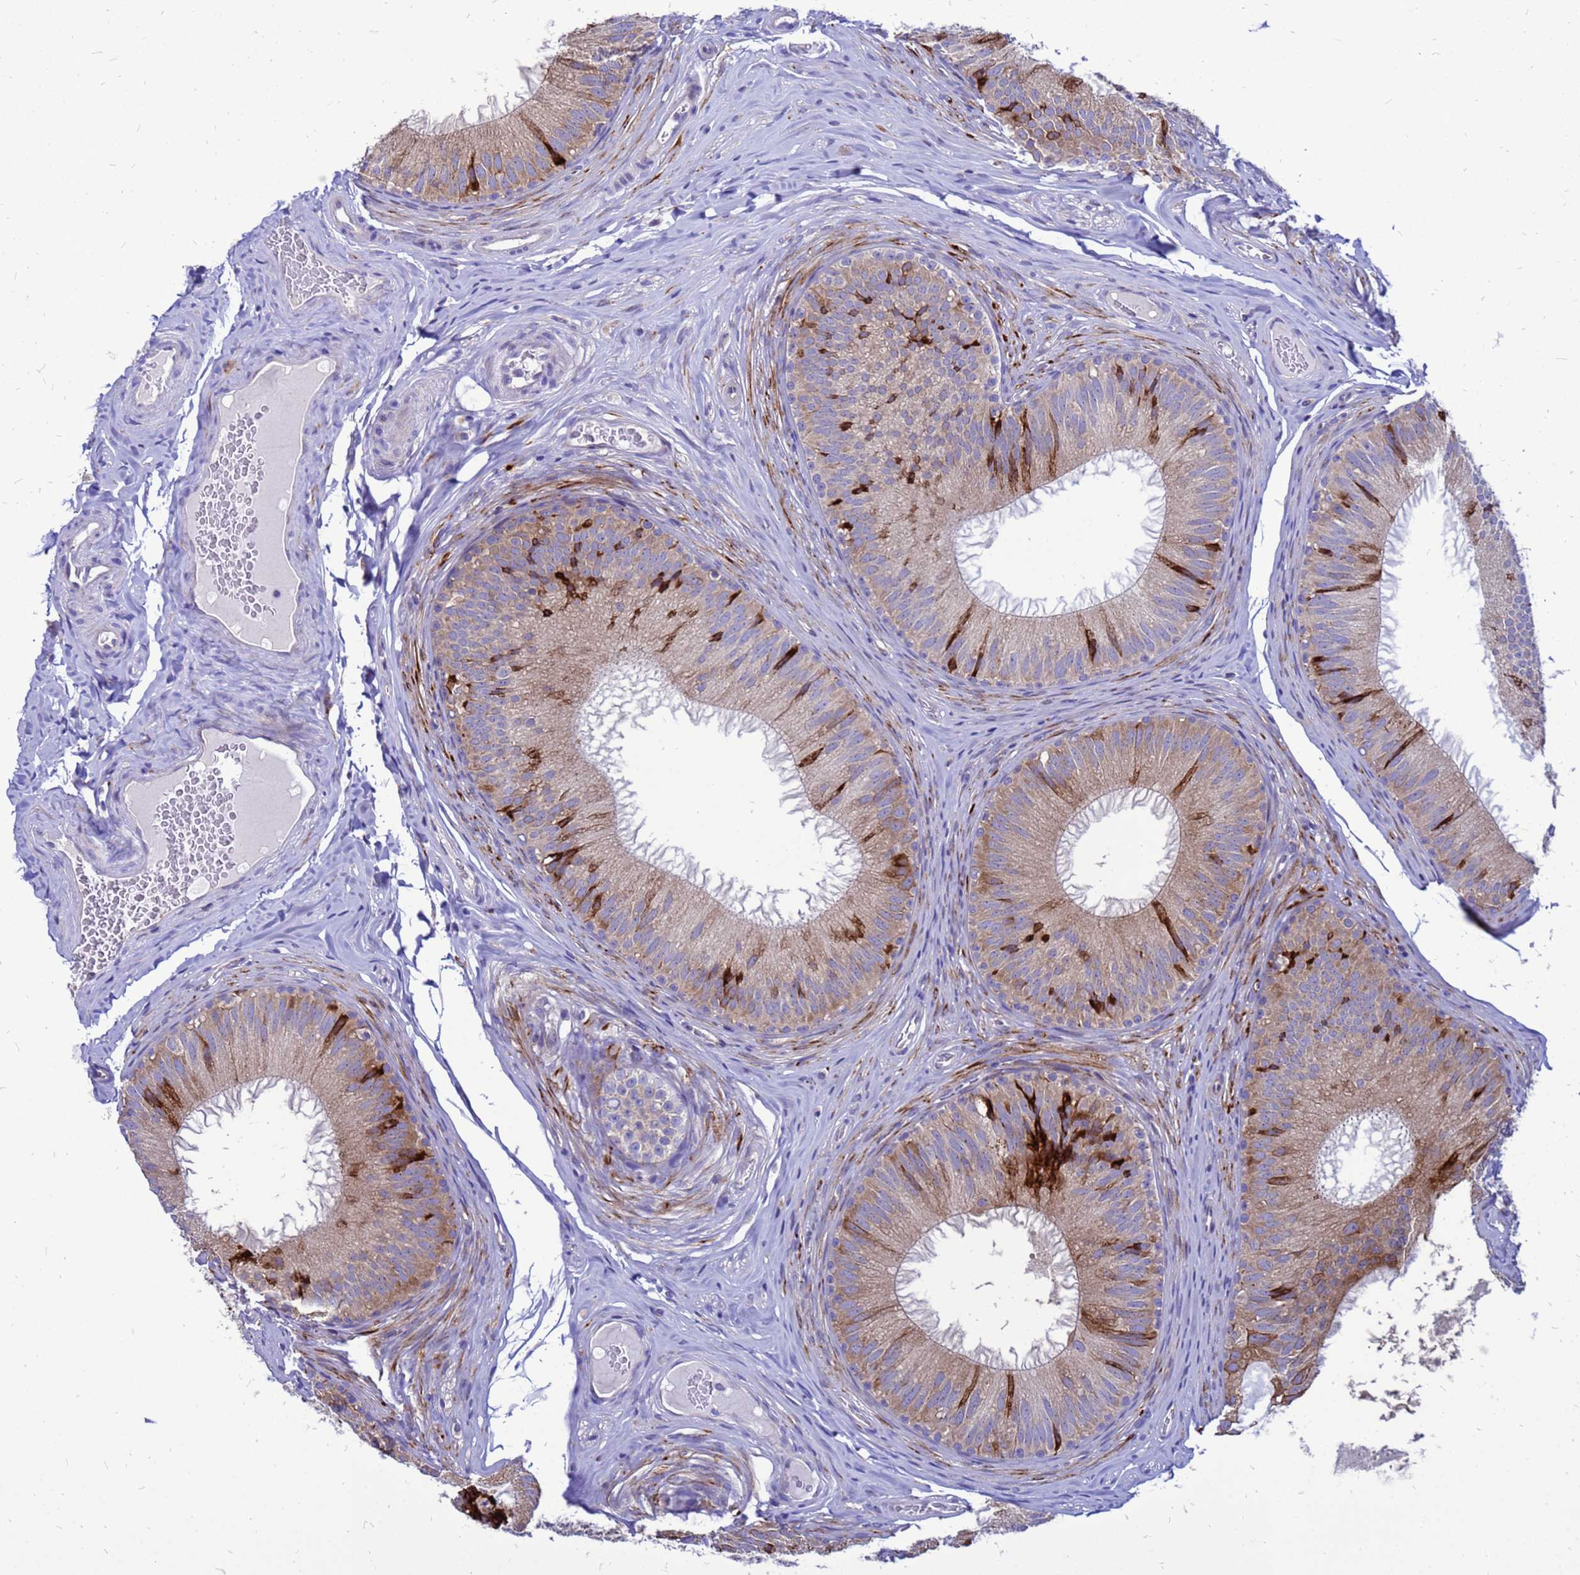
{"staining": {"intensity": "strong", "quantity": "<25%", "location": "cytoplasmic/membranous"}, "tissue": "epididymis", "cell_type": "Glandular cells", "image_type": "normal", "snomed": [{"axis": "morphology", "description": "Normal tissue, NOS"}, {"axis": "topography", "description": "Epididymis"}], "caption": "Strong cytoplasmic/membranous protein expression is appreciated in about <25% of glandular cells in epididymis.", "gene": "FHIP1A", "patient": {"sex": "male", "age": 34}}